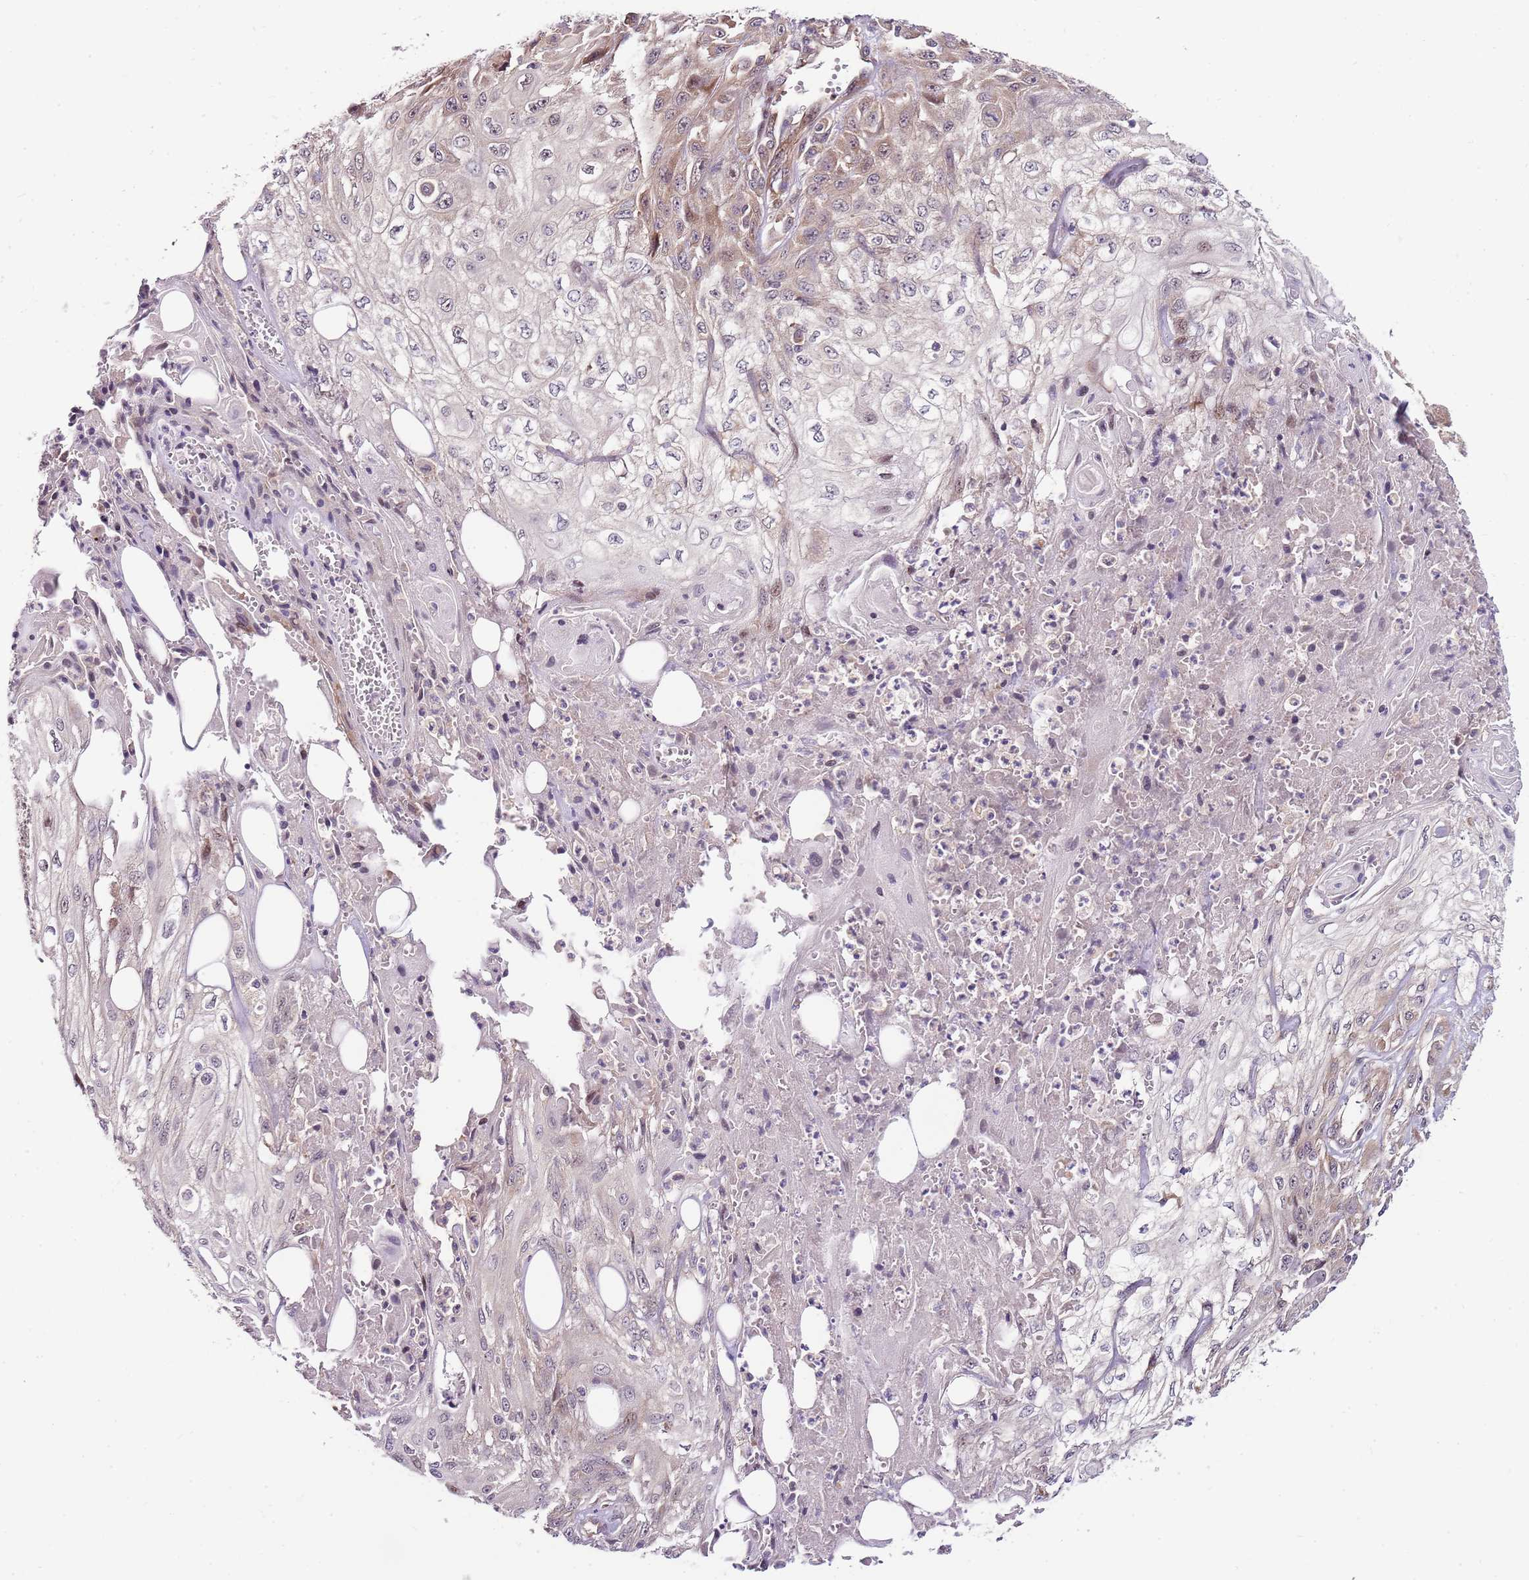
{"staining": {"intensity": "weak", "quantity": "<25%", "location": "cytoplasmic/membranous,nuclear"}, "tissue": "skin cancer", "cell_type": "Tumor cells", "image_type": "cancer", "snomed": [{"axis": "morphology", "description": "Squamous cell carcinoma, NOS"}, {"axis": "morphology", "description": "Squamous cell carcinoma, metastatic, NOS"}, {"axis": "topography", "description": "Skin"}, {"axis": "topography", "description": "Lymph node"}], "caption": "High power microscopy micrograph of an immunohistochemistry (IHC) histopathology image of squamous cell carcinoma (skin), revealing no significant staining in tumor cells. Nuclei are stained in blue.", "gene": "FBXL22", "patient": {"sex": "male", "age": 75}}